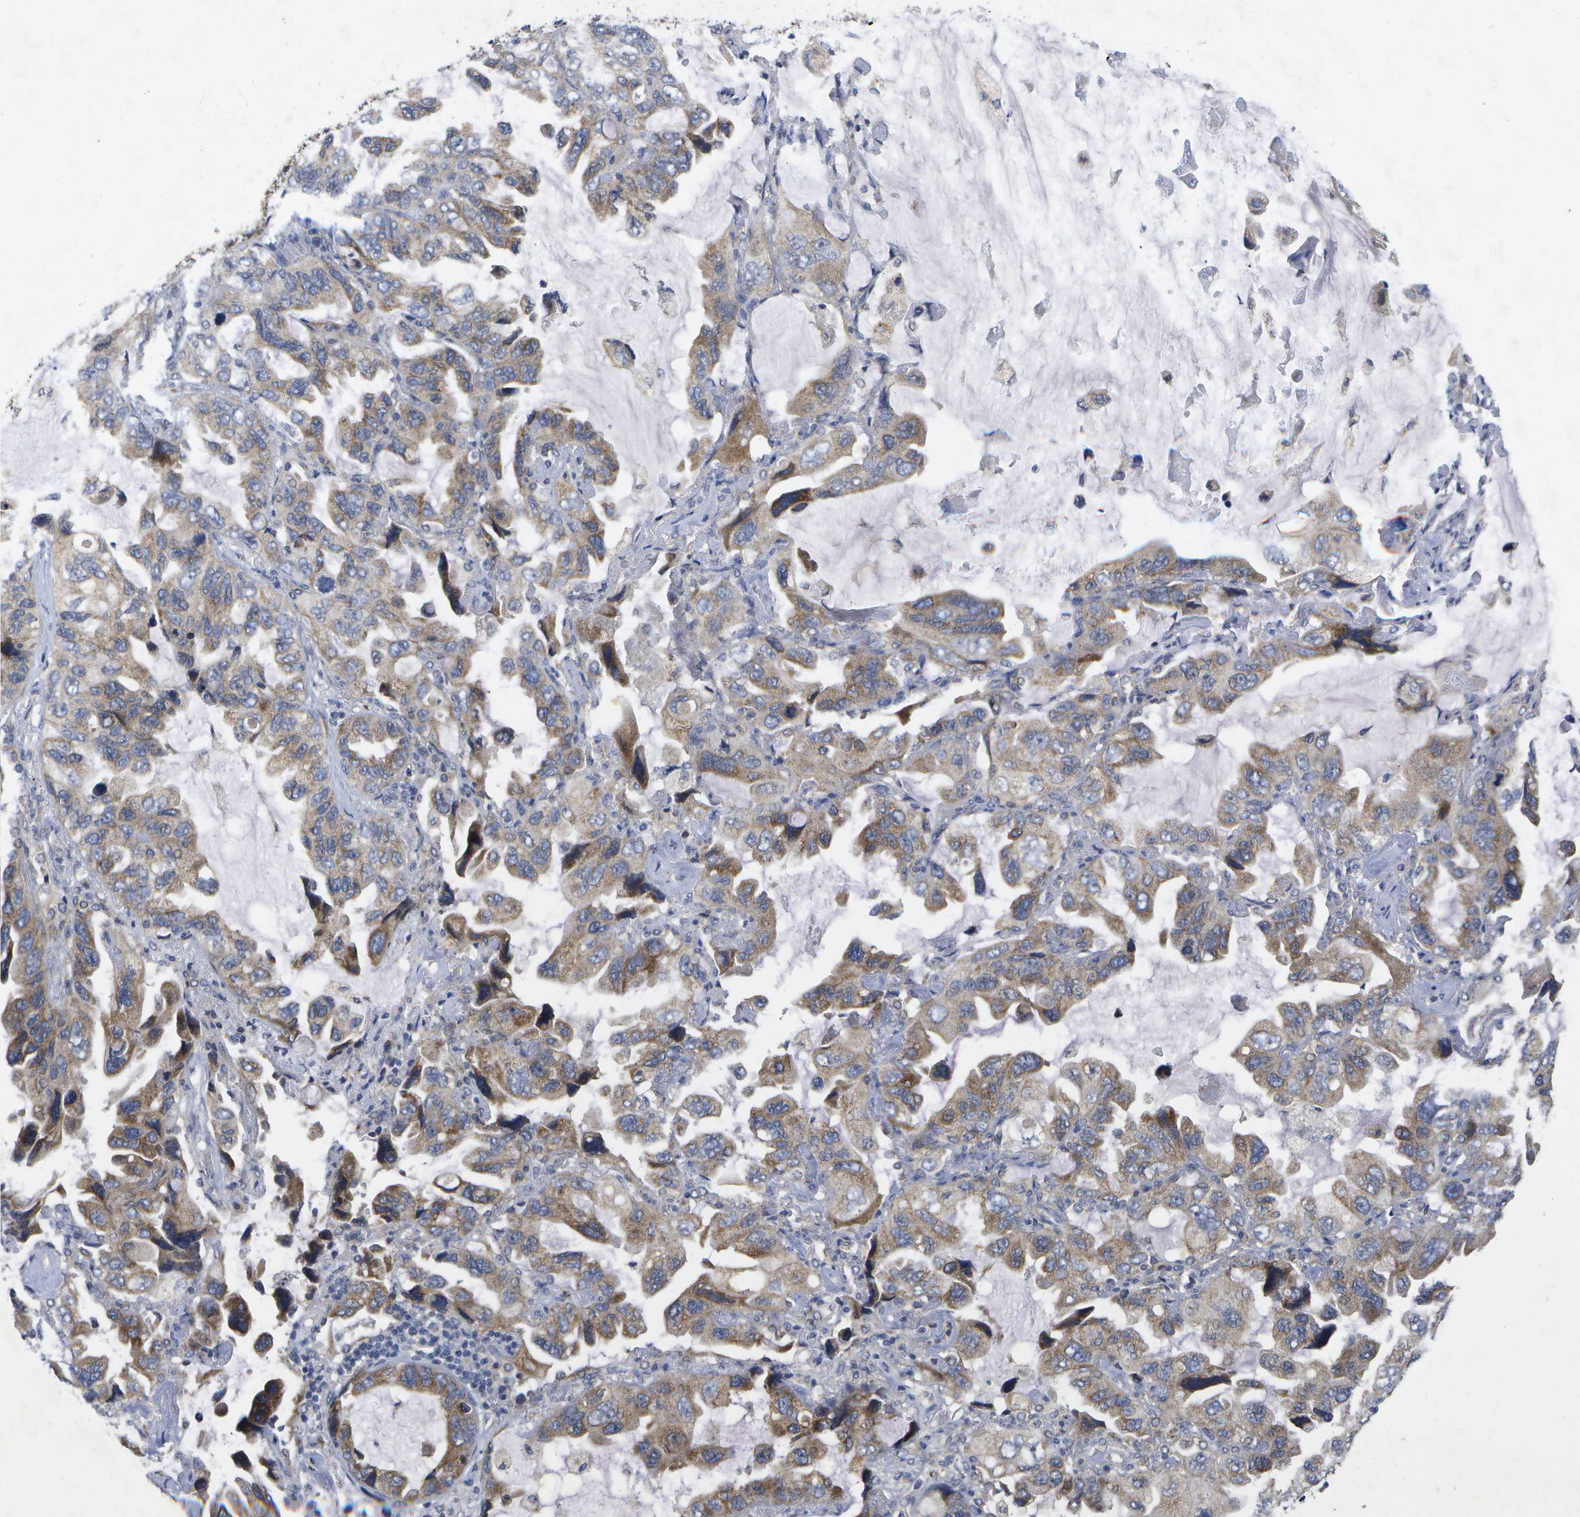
{"staining": {"intensity": "moderate", "quantity": "25%-75%", "location": "cytoplasmic/membranous"}, "tissue": "lung cancer", "cell_type": "Tumor cells", "image_type": "cancer", "snomed": [{"axis": "morphology", "description": "Squamous cell carcinoma, NOS"}, {"axis": "topography", "description": "Lung"}], "caption": "Protein staining of lung cancer (squamous cell carcinoma) tissue exhibits moderate cytoplasmic/membranous expression in about 25%-75% of tumor cells. Nuclei are stained in blue.", "gene": "KDELR1", "patient": {"sex": "female", "age": 73}}